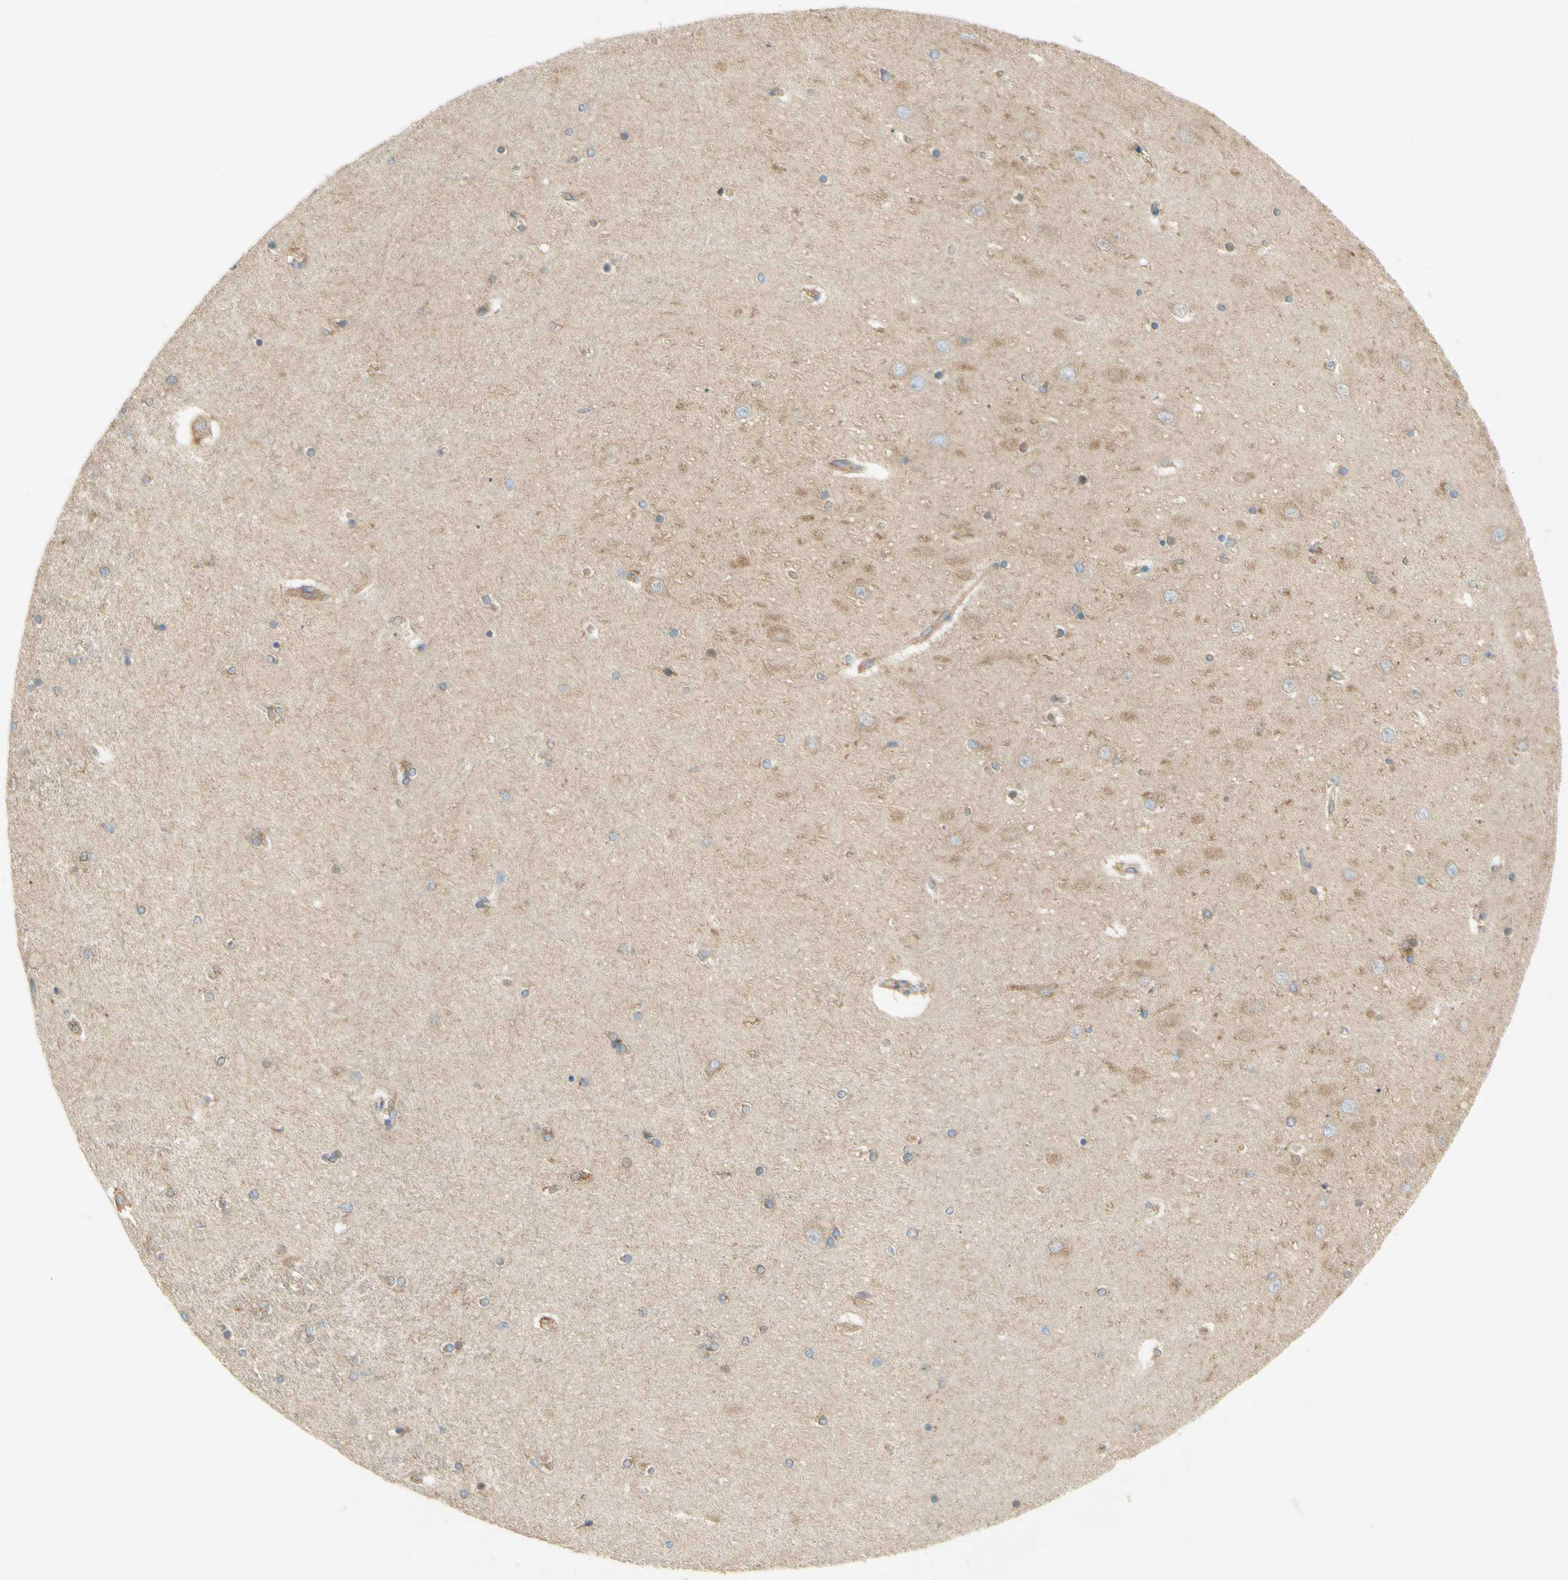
{"staining": {"intensity": "negative", "quantity": "none", "location": "none"}, "tissue": "hippocampus", "cell_type": "Glial cells", "image_type": "normal", "snomed": [{"axis": "morphology", "description": "Normal tissue, NOS"}, {"axis": "topography", "description": "Hippocampus"}], "caption": "Immunohistochemical staining of unremarkable human hippocampus reveals no significant staining in glial cells.", "gene": "DYNC1H1", "patient": {"sex": "female", "age": 54}}